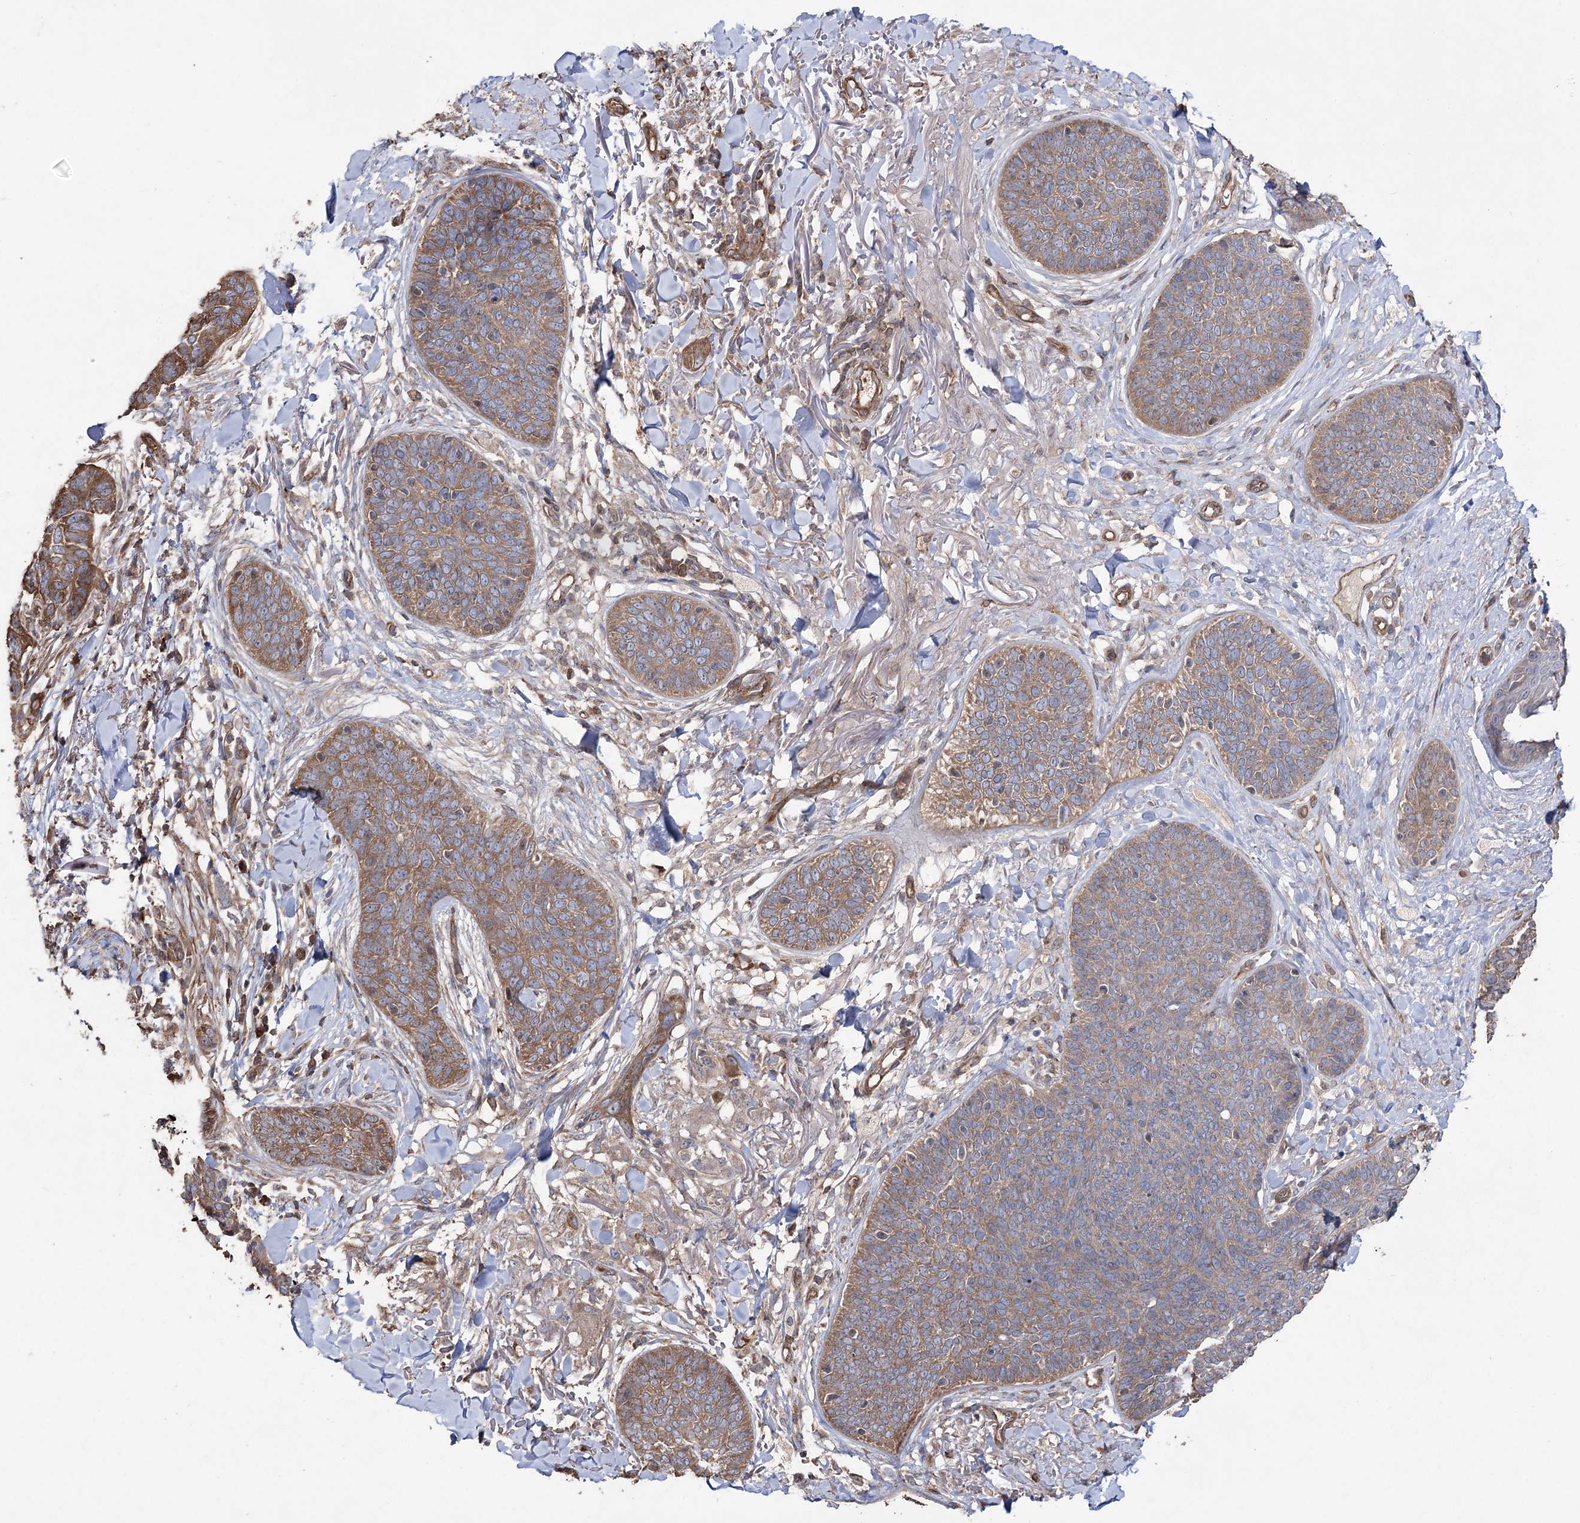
{"staining": {"intensity": "moderate", "quantity": ">75%", "location": "cytoplasmic/membranous"}, "tissue": "skin cancer", "cell_type": "Tumor cells", "image_type": "cancer", "snomed": [{"axis": "morphology", "description": "Basal cell carcinoma"}, {"axis": "topography", "description": "Skin"}], "caption": "There is medium levels of moderate cytoplasmic/membranous positivity in tumor cells of basal cell carcinoma (skin), as demonstrated by immunohistochemical staining (brown color).", "gene": "LARS2", "patient": {"sex": "male", "age": 85}}